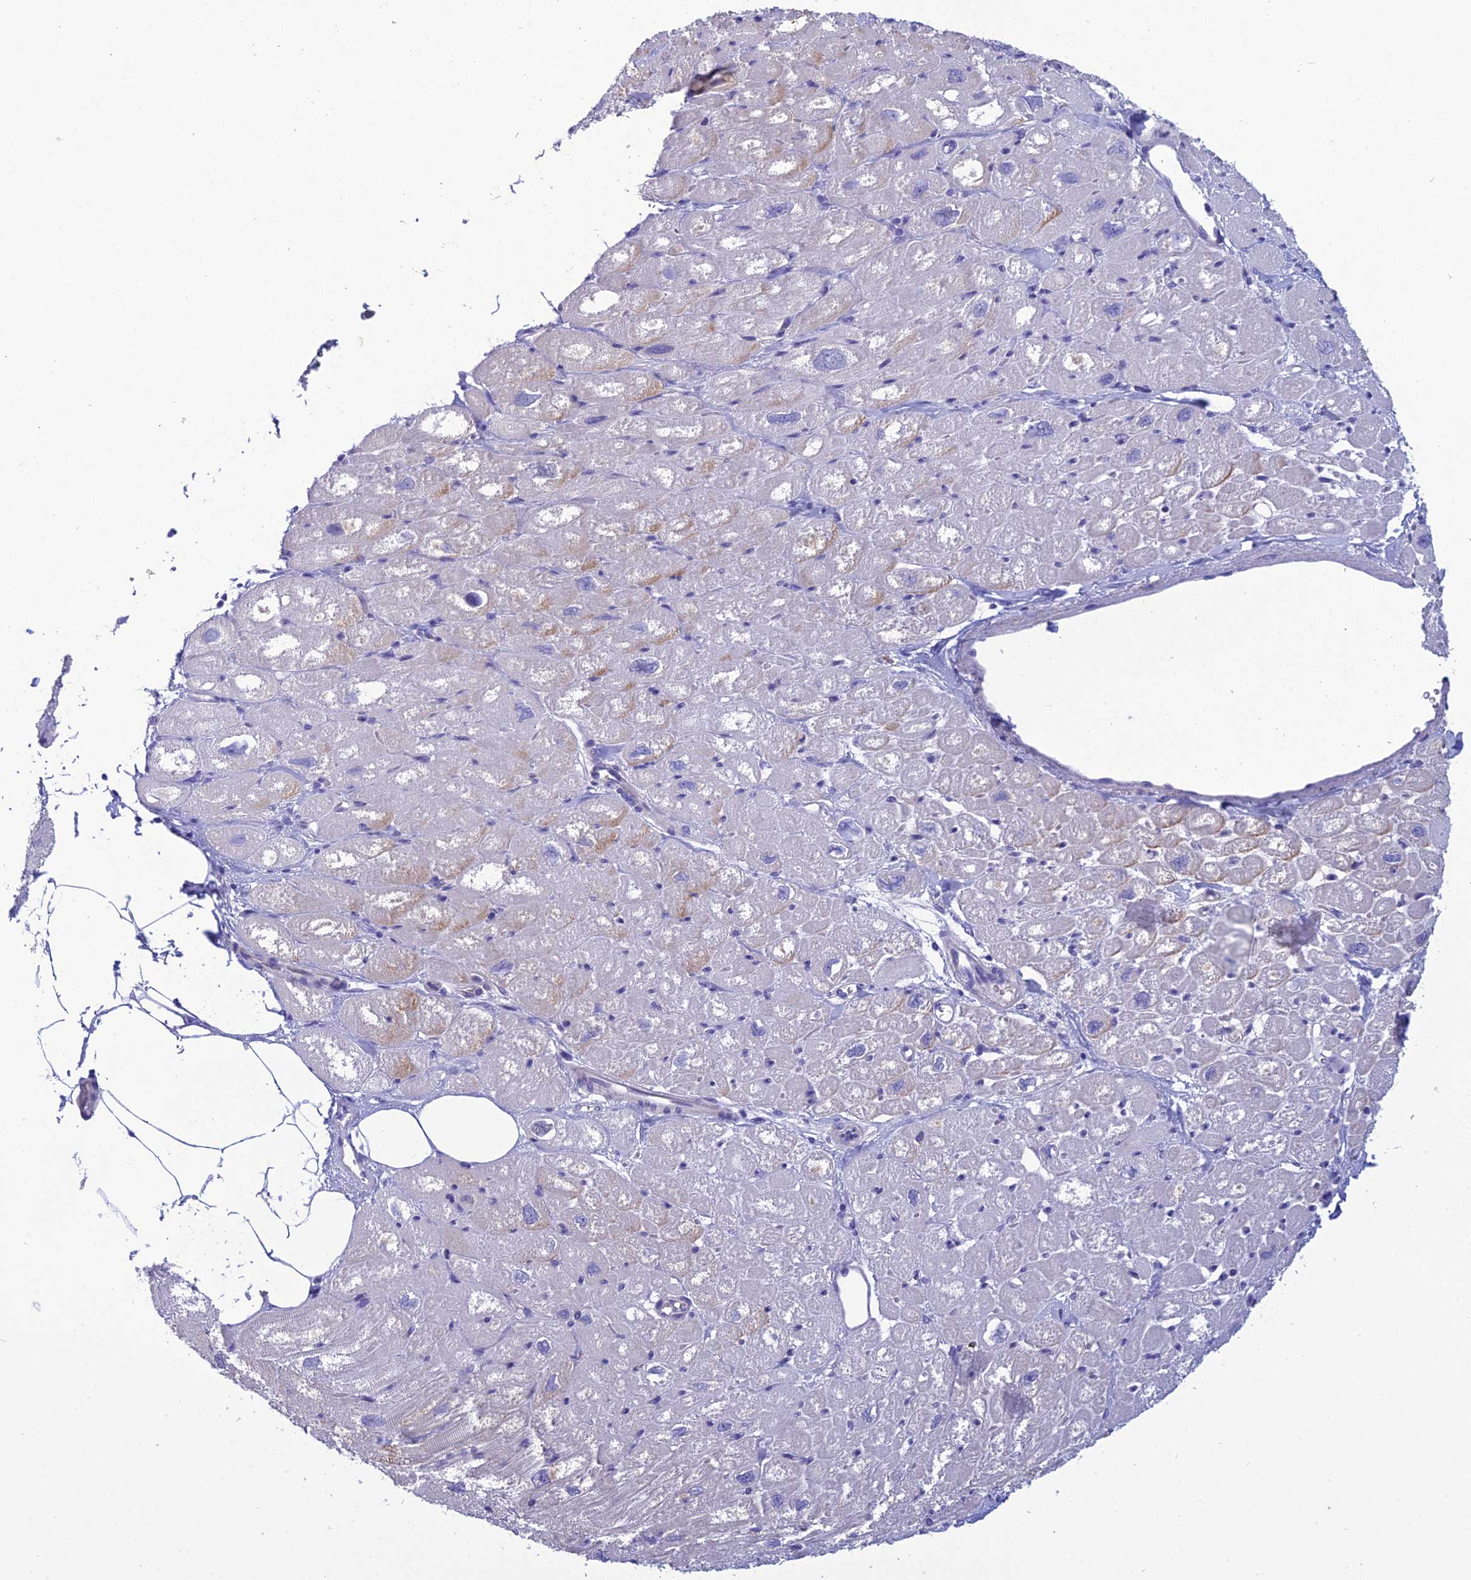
{"staining": {"intensity": "weak", "quantity": "<25%", "location": "cytoplasmic/membranous"}, "tissue": "heart muscle", "cell_type": "Cardiomyocytes", "image_type": "normal", "snomed": [{"axis": "morphology", "description": "Normal tissue, NOS"}, {"axis": "topography", "description": "Heart"}], "caption": "The photomicrograph demonstrates no staining of cardiomyocytes in benign heart muscle. The staining is performed using DAB brown chromogen with nuclei counter-stained in using hematoxylin.", "gene": "CRB2", "patient": {"sex": "male", "age": 50}}